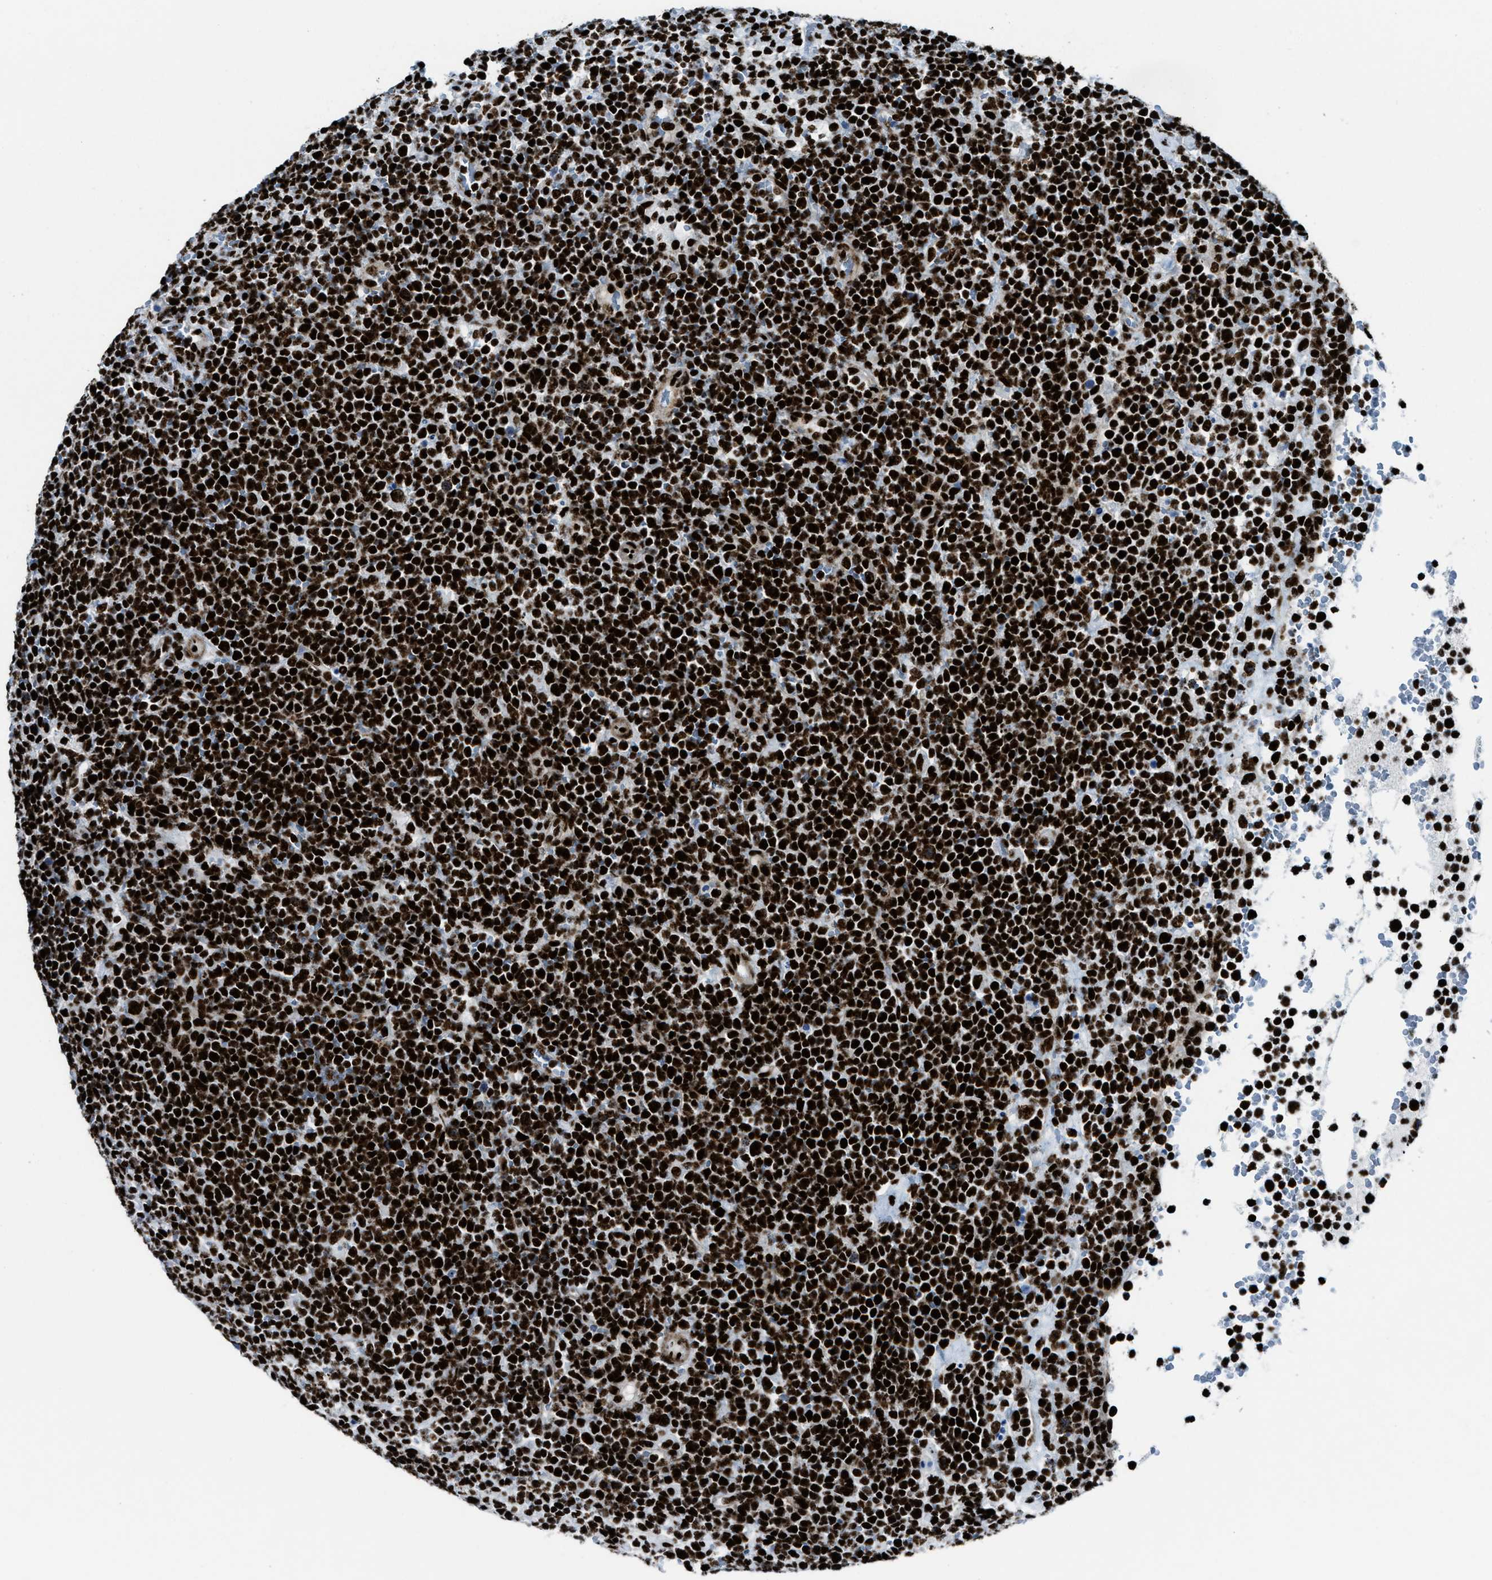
{"staining": {"intensity": "strong", "quantity": ">75%", "location": "nuclear"}, "tissue": "lymphoma", "cell_type": "Tumor cells", "image_type": "cancer", "snomed": [{"axis": "morphology", "description": "Malignant lymphoma, non-Hodgkin's type, High grade"}, {"axis": "topography", "description": "Lymph node"}], "caption": "Brown immunohistochemical staining in human high-grade malignant lymphoma, non-Hodgkin's type shows strong nuclear expression in about >75% of tumor cells. The protein of interest is shown in brown color, while the nuclei are stained blue.", "gene": "NONO", "patient": {"sex": "male", "age": 61}}